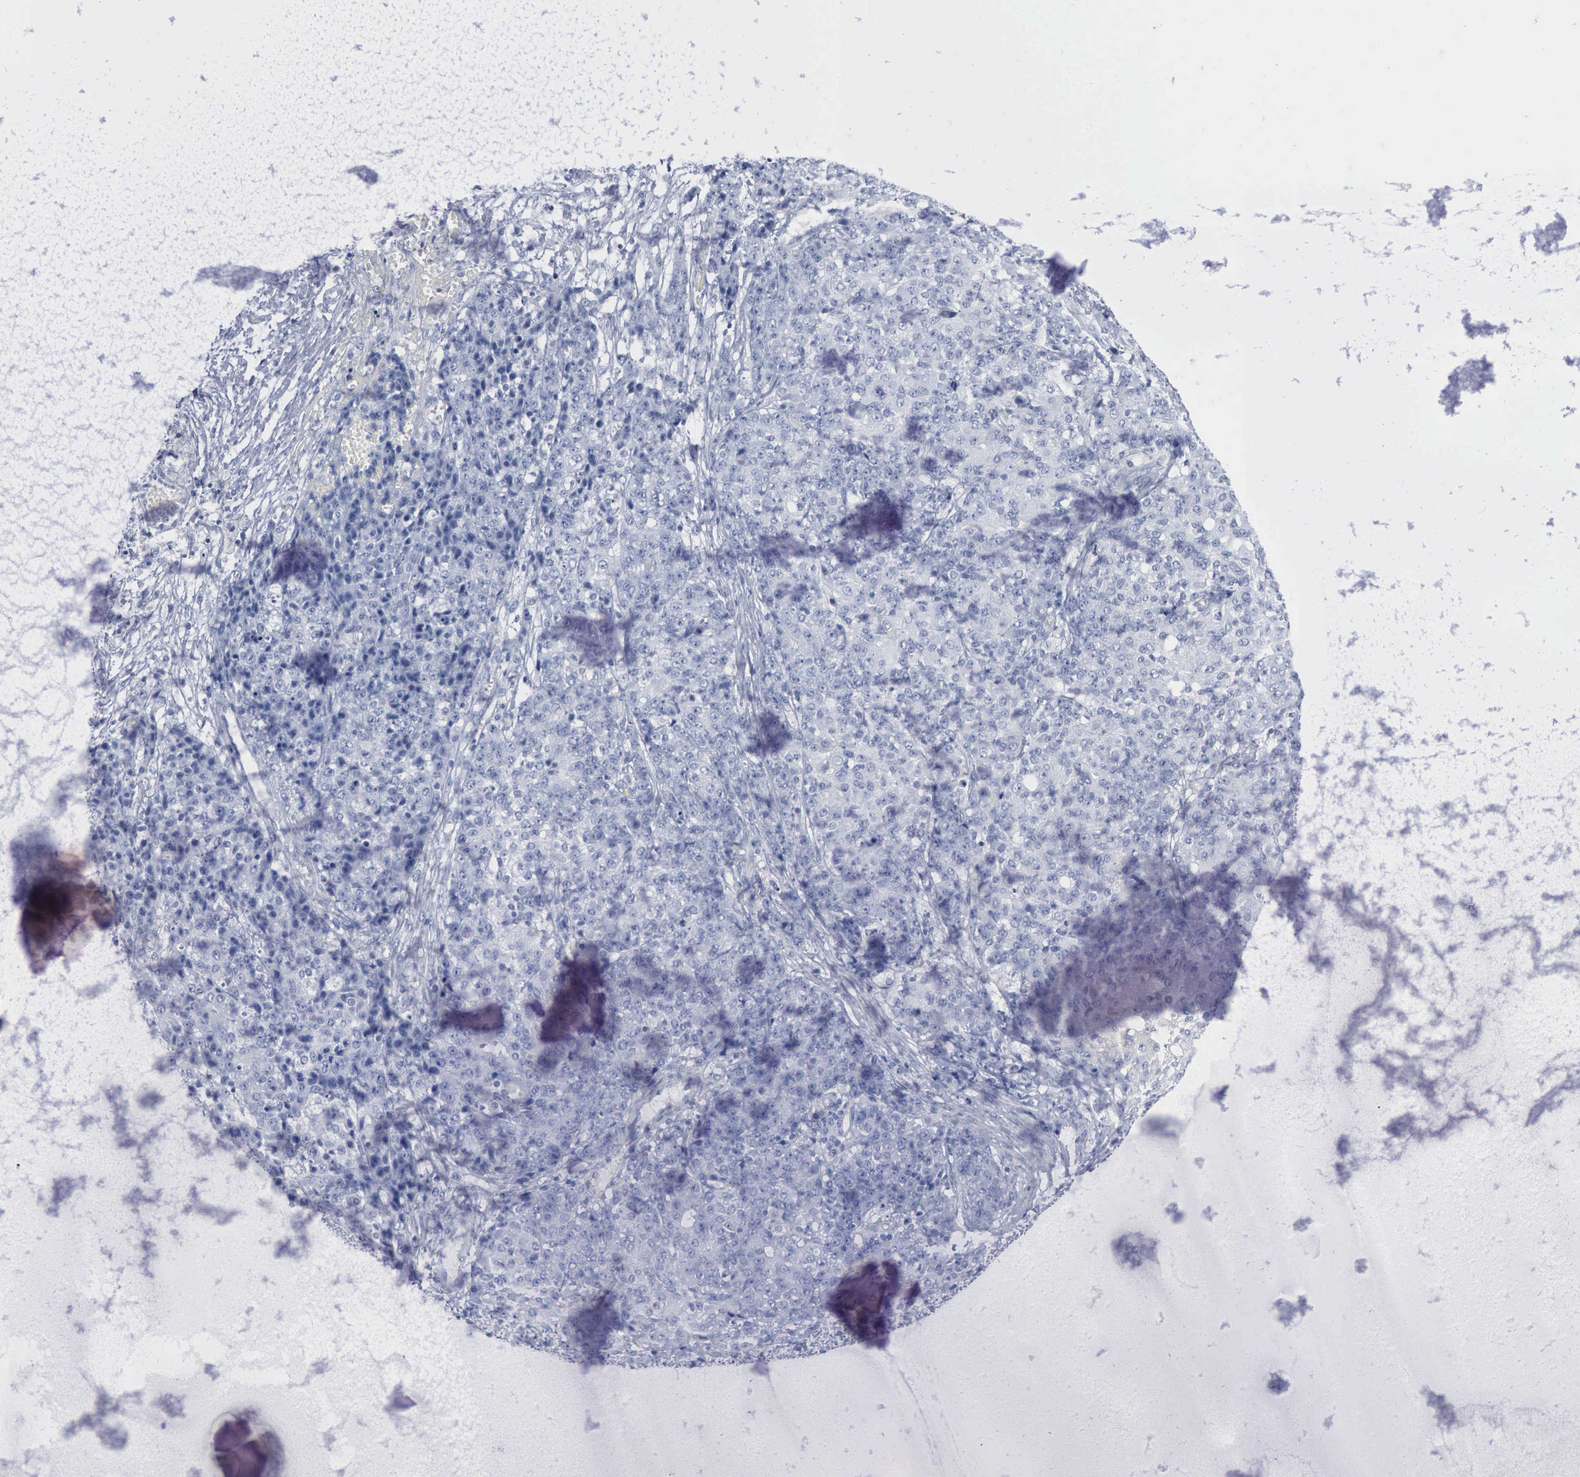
{"staining": {"intensity": "negative", "quantity": "none", "location": "none"}, "tissue": "ovarian cancer", "cell_type": "Tumor cells", "image_type": "cancer", "snomed": [{"axis": "morphology", "description": "Carcinoma, endometroid"}, {"axis": "topography", "description": "Ovary"}], "caption": "Tumor cells are negative for protein expression in human ovarian endometroid carcinoma. (Brightfield microscopy of DAB immunohistochemistry (IHC) at high magnification).", "gene": "DMD", "patient": {"sex": "female", "age": 42}}